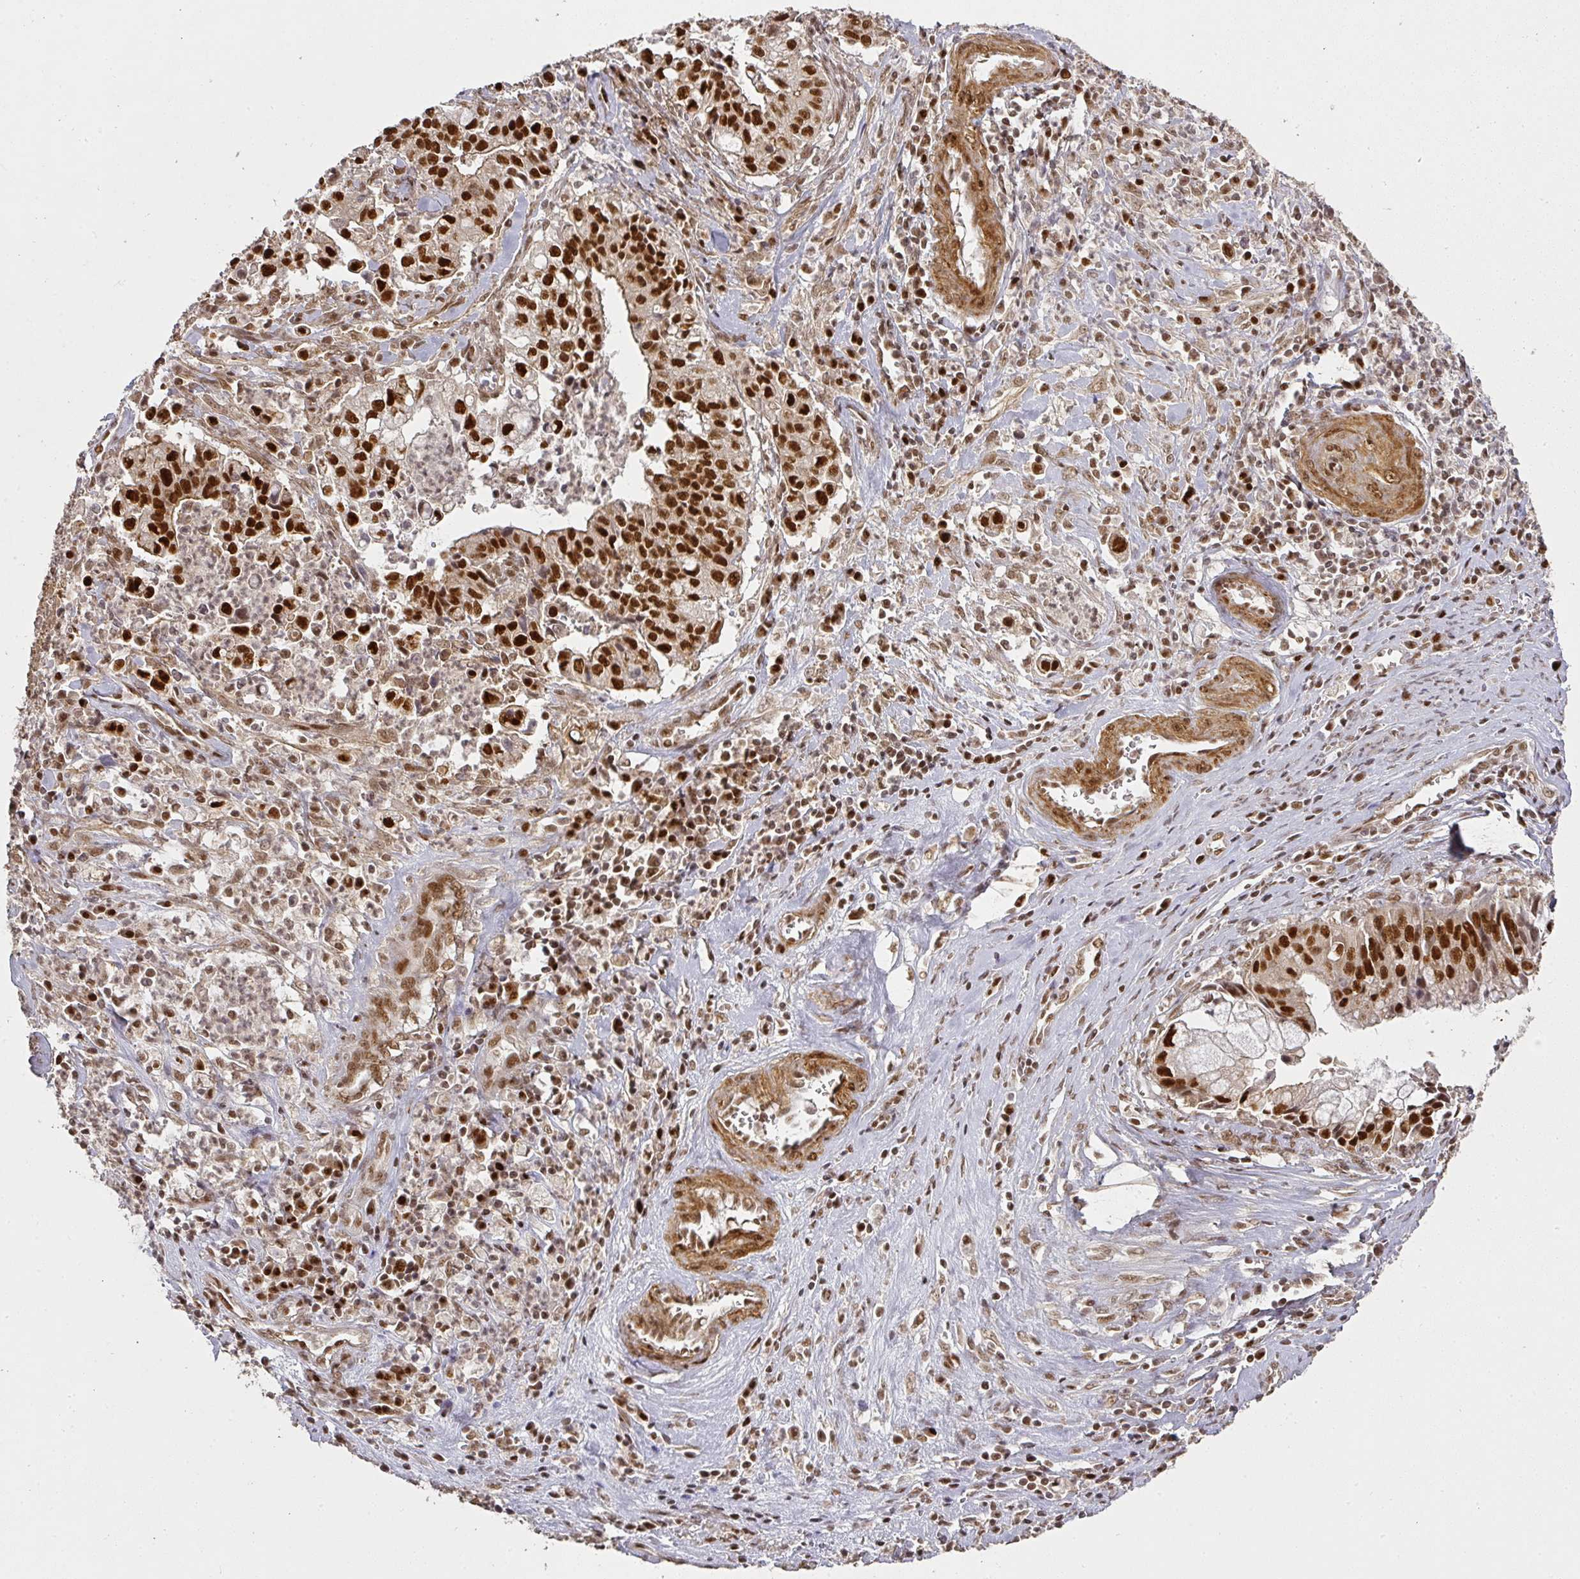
{"staining": {"intensity": "strong", "quantity": ">75%", "location": "nuclear"}, "tissue": "cervical cancer", "cell_type": "Tumor cells", "image_type": "cancer", "snomed": [{"axis": "morphology", "description": "Adenocarcinoma, NOS"}, {"axis": "topography", "description": "Cervix"}], "caption": "Adenocarcinoma (cervical) stained with a brown dye shows strong nuclear positive staining in approximately >75% of tumor cells.", "gene": "GPRIN2", "patient": {"sex": "female", "age": 44}}